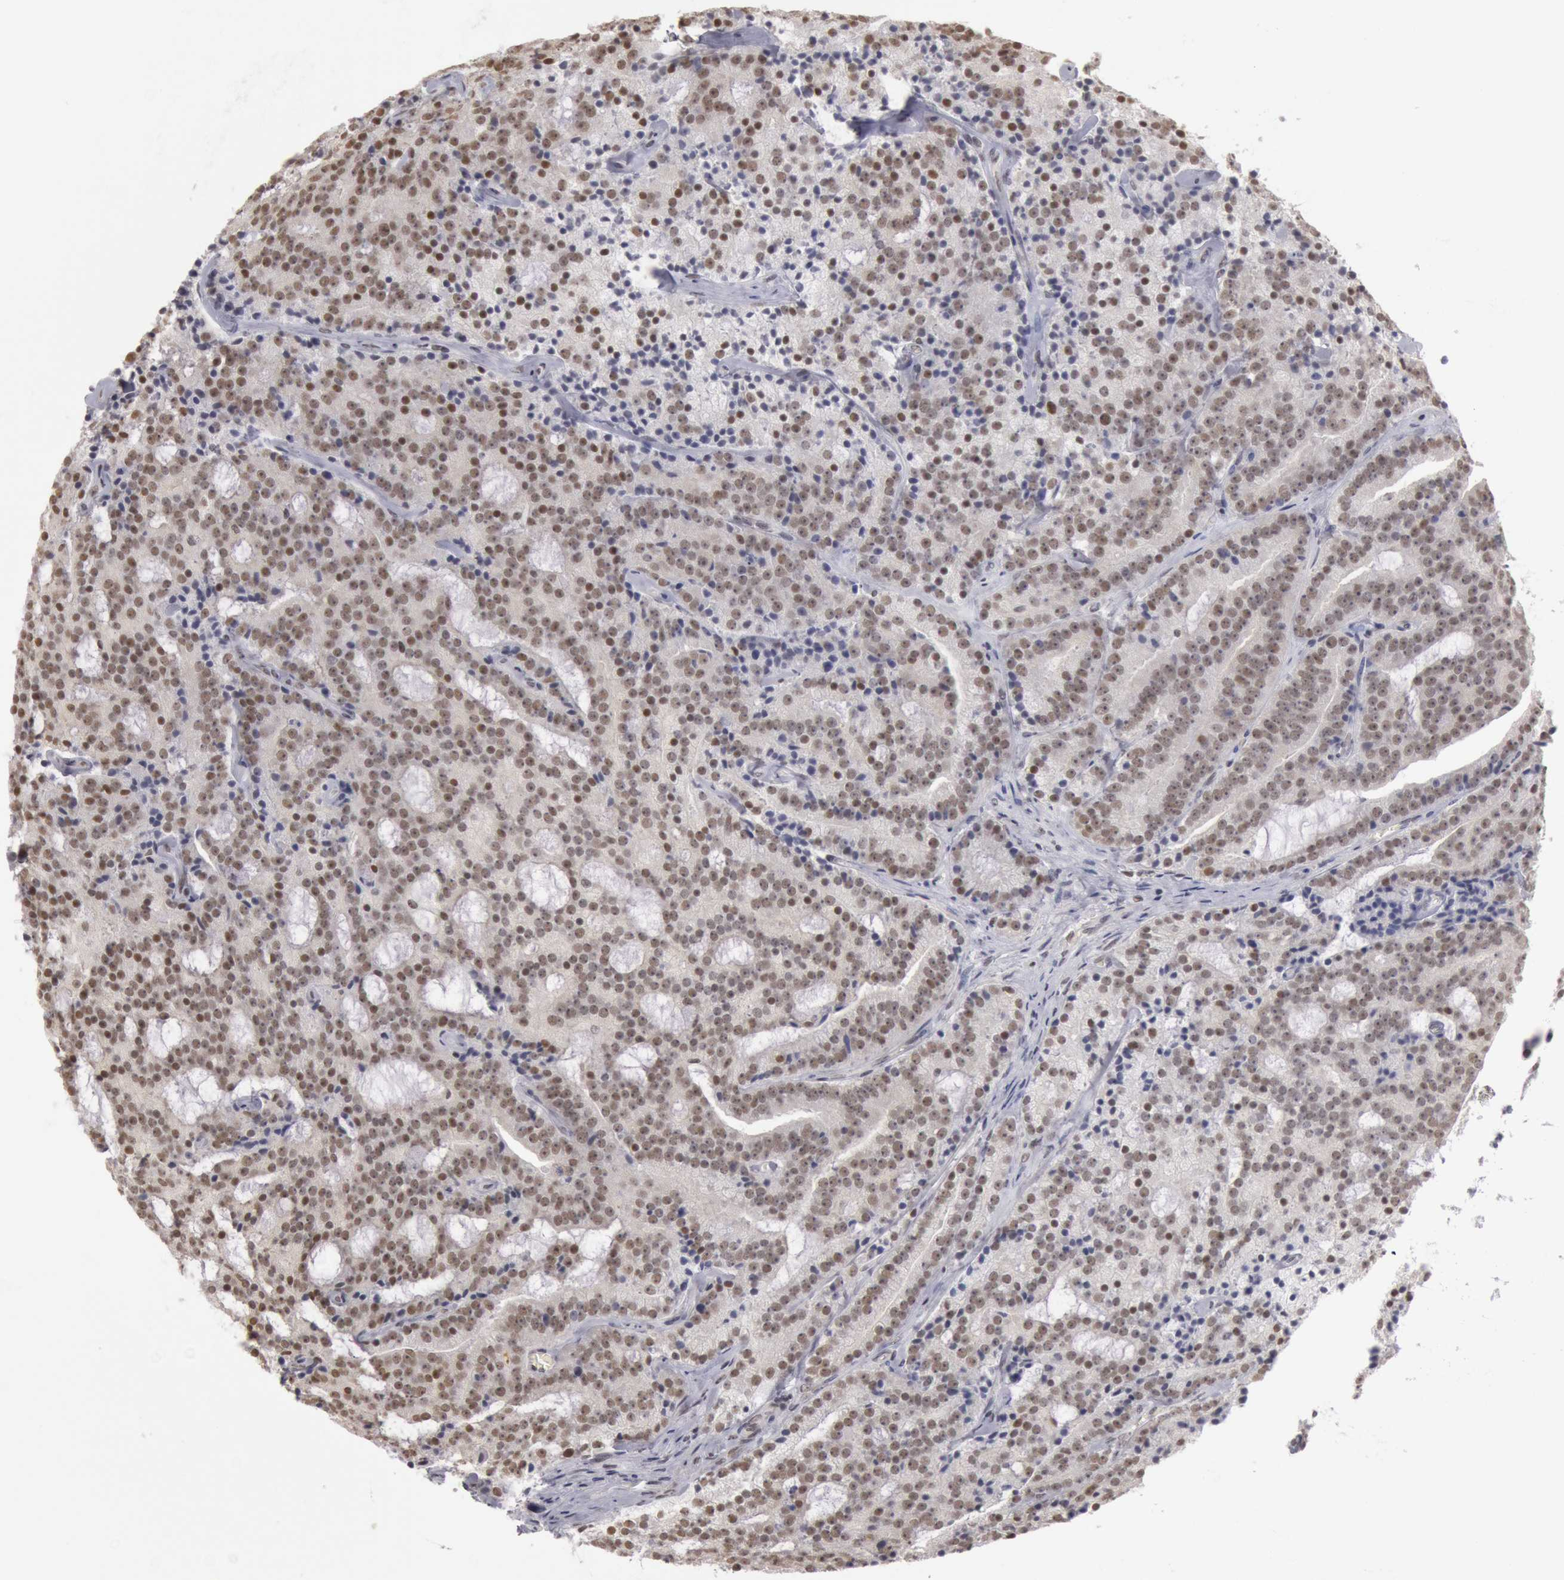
{"staining": {"intensity": "strong", "quantity": "25%-75%", "location": "nuclear"}, "tissue": "prostate cancer", "cell_type": "Tumor cells", "image_type": "cancer", "snomed": [{"axis": "morphology", "description": "Adenocarcinoma, Medium grade"}, {"axis": "topography", "description": "Prostate"}], "caption": "This photomicrograph shows immunohistochemistry (IHC) staining of prostate adenocarcinoma (medium-grade), with high strong nuclear expression in about 25%-75% of tumor cells.", "gene": "ESS2", "patient": {"sex": "male", "age": 65}}